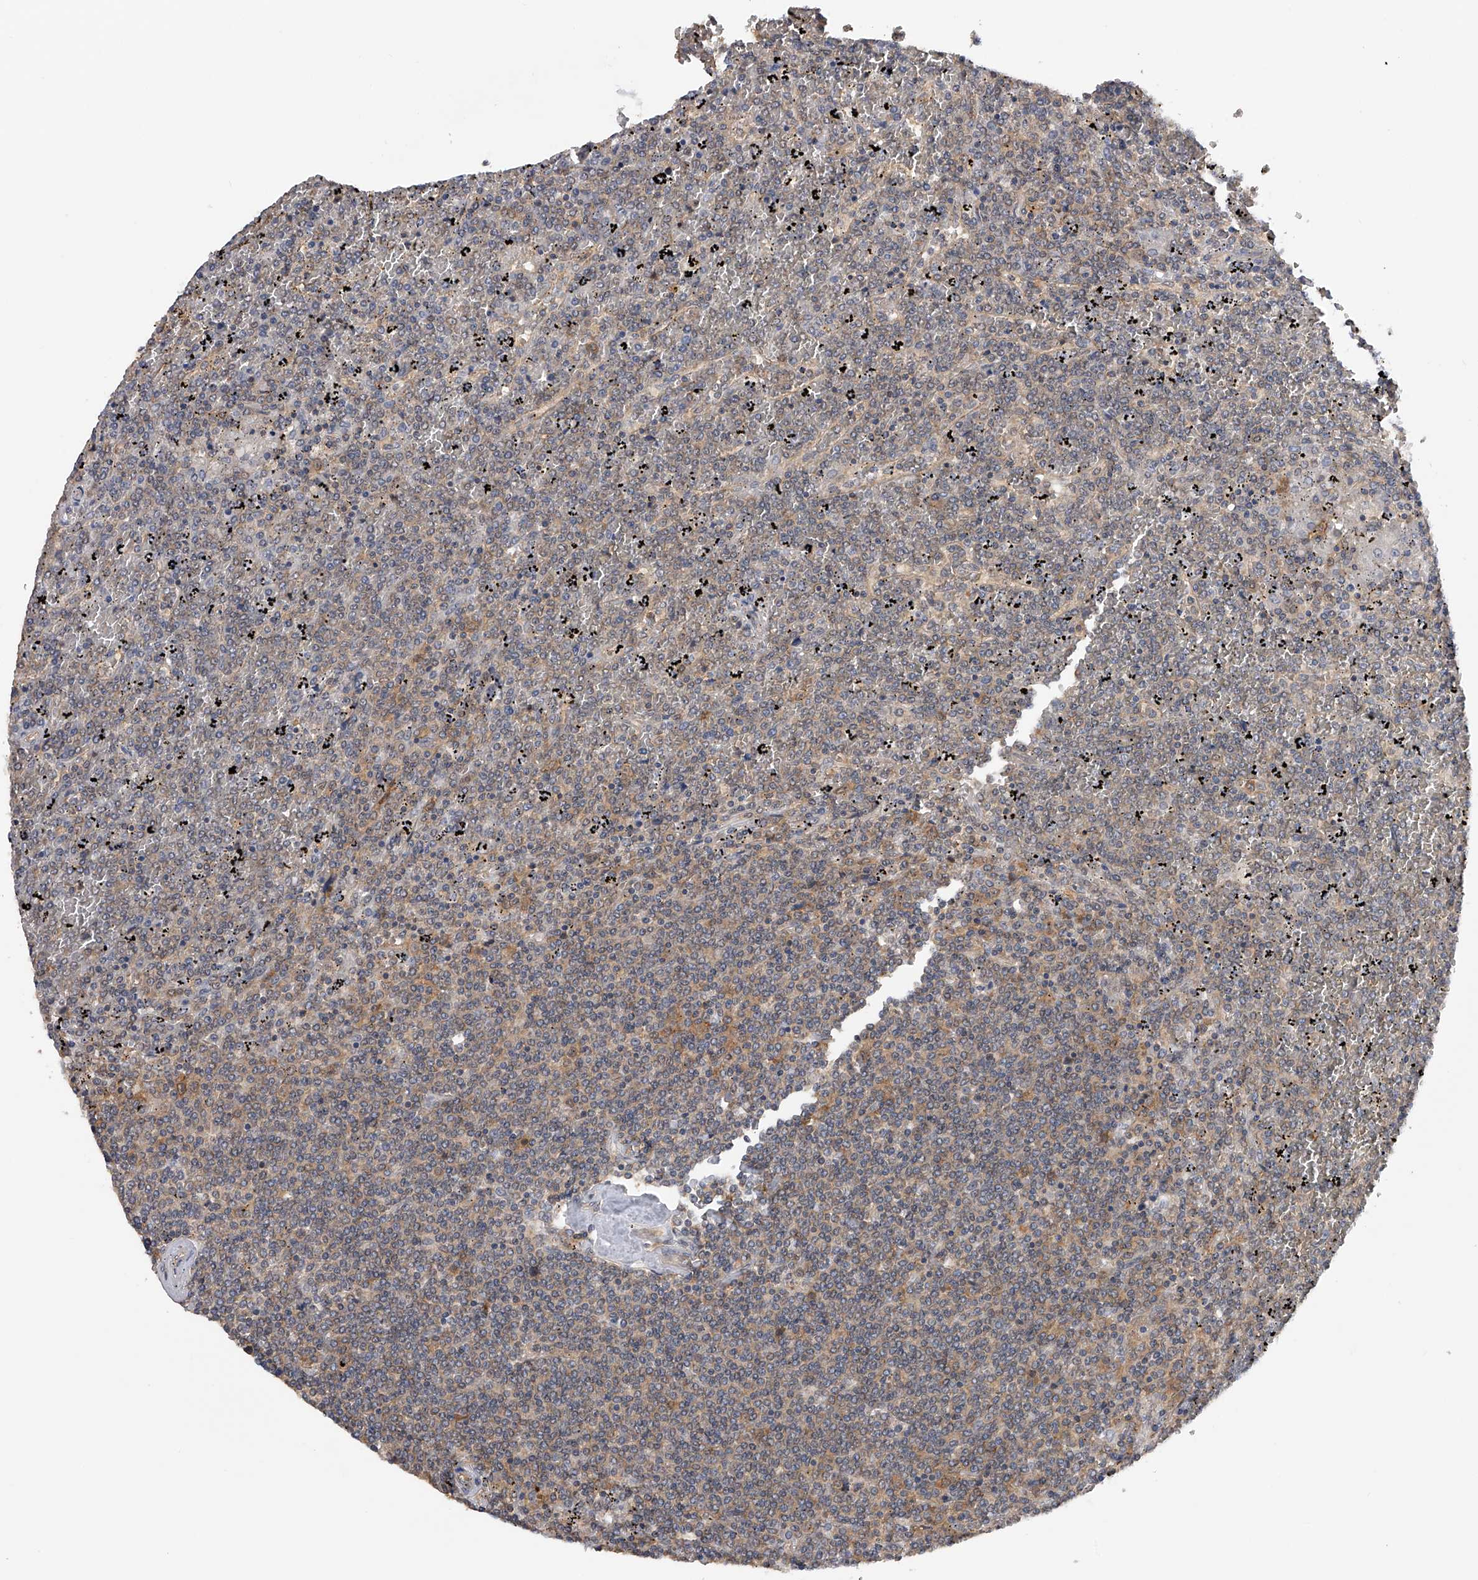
{"staining": {"intensity": "negative", "quantity": "none", "location": "none"}, "tissue": "lymphoma", "cell_type": "Tumor cells", "image_type": "cancer", "snomed": [{"axis": "morphology", "description": "Malignant lymphoma, non-Hodgkin's type, Low grade"}, {"axis": "topography", "description": "Spleen"}], "caption": "The micrograph shows no significant staining in tumor cells of lymphoma.", "gene": "CFAP298", "patient": {"sex": "female", "age": 19}}